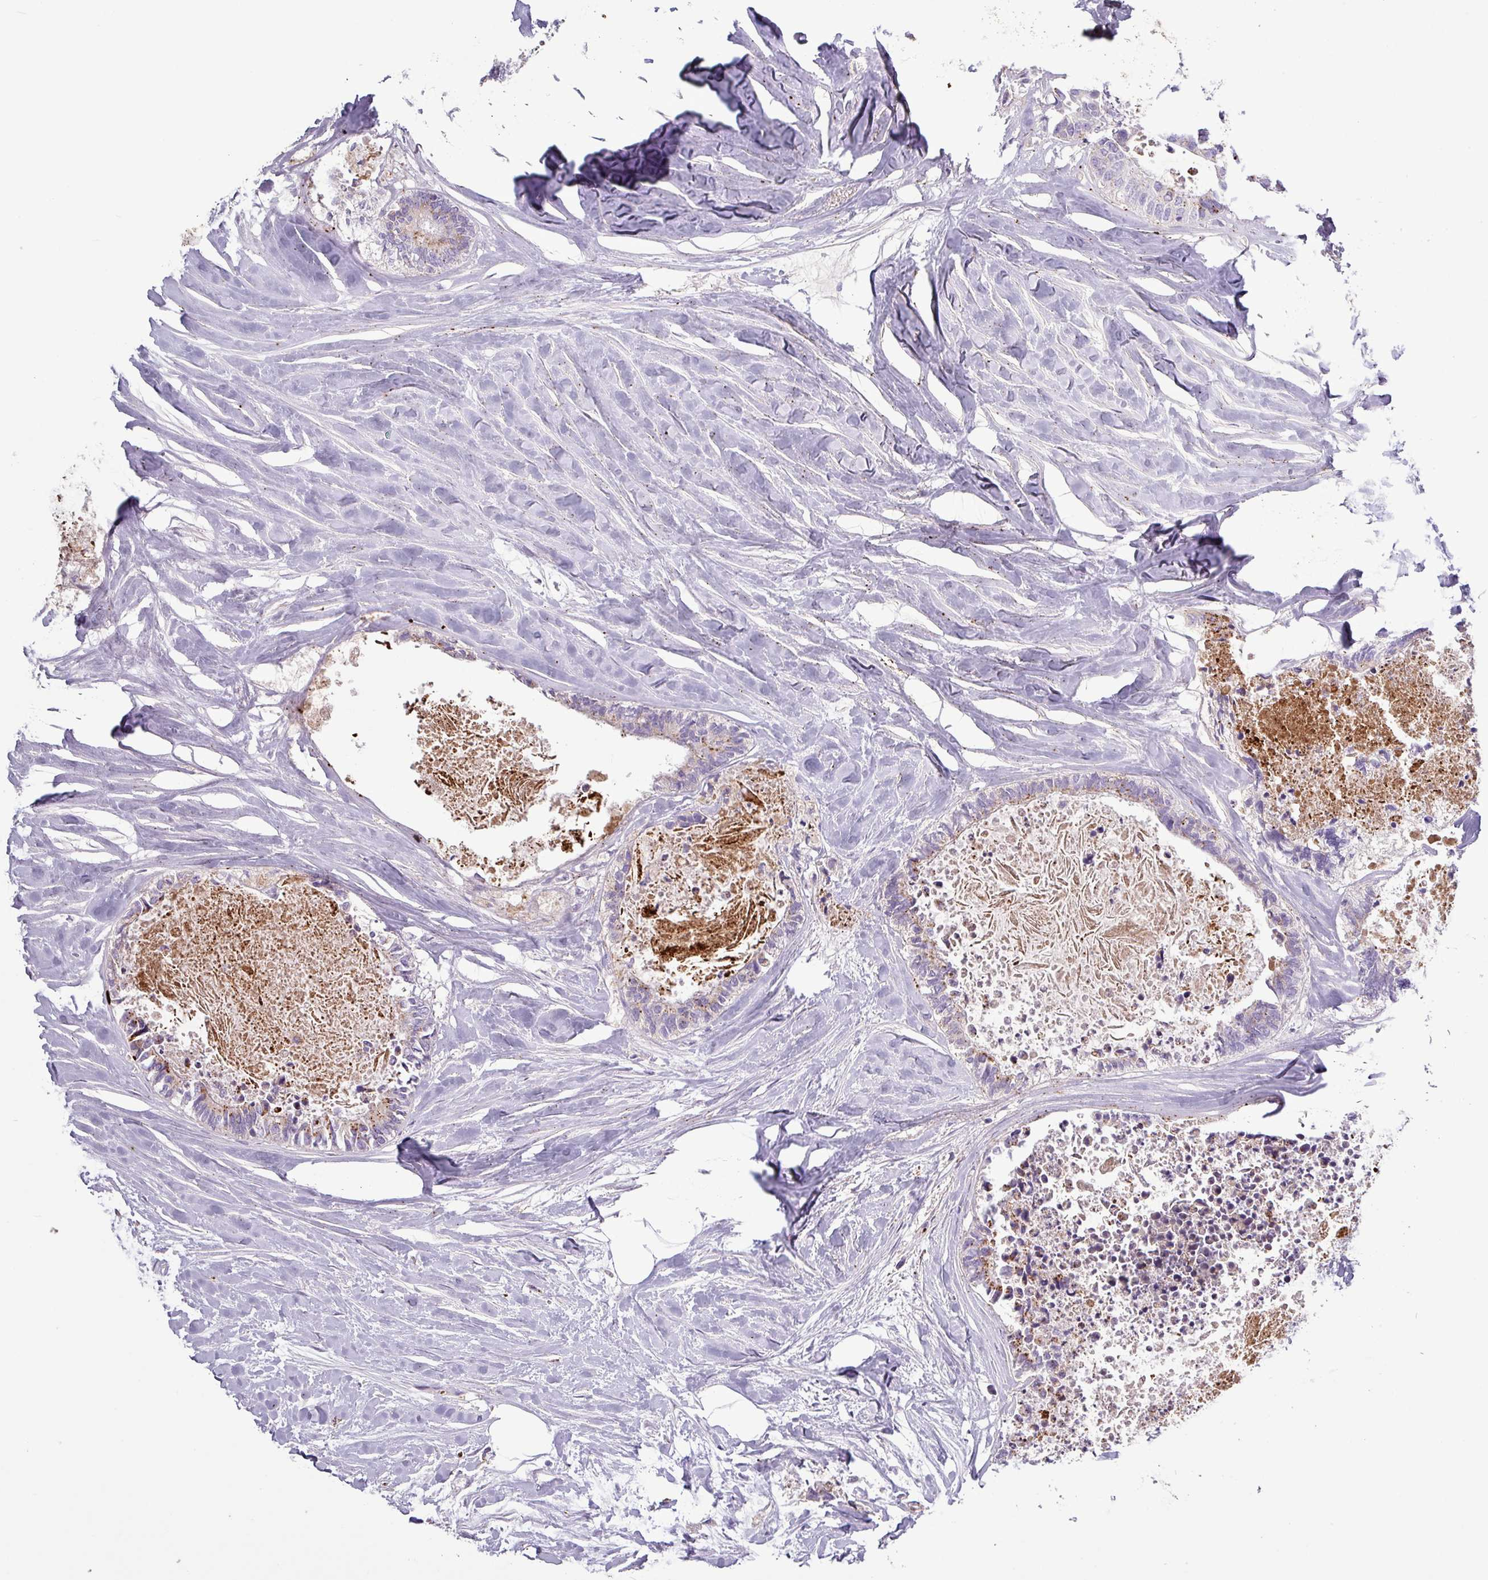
{"staining": {"intensity": "moderate", "quantity": "<25%", "location": "cytoplasmic/membranous"}, "tissue": "colorectal cancer", "cell_type": "Tumor cells", "image_type": "cancer", "snomed": [{"axis": "morphology", "description": "Adenocarcinoma, NOS"}, {"axis": "topography", "description": "Colon"}, {"axis": "topography", "description": "Rectum"}], "caption": "A brown stain highlights moderate cytoplasmic/membranous expression of a protein in colorectal cancer tumor cells.", "gene": "C4B", "patient": {"sex": "male", "age": 57}}